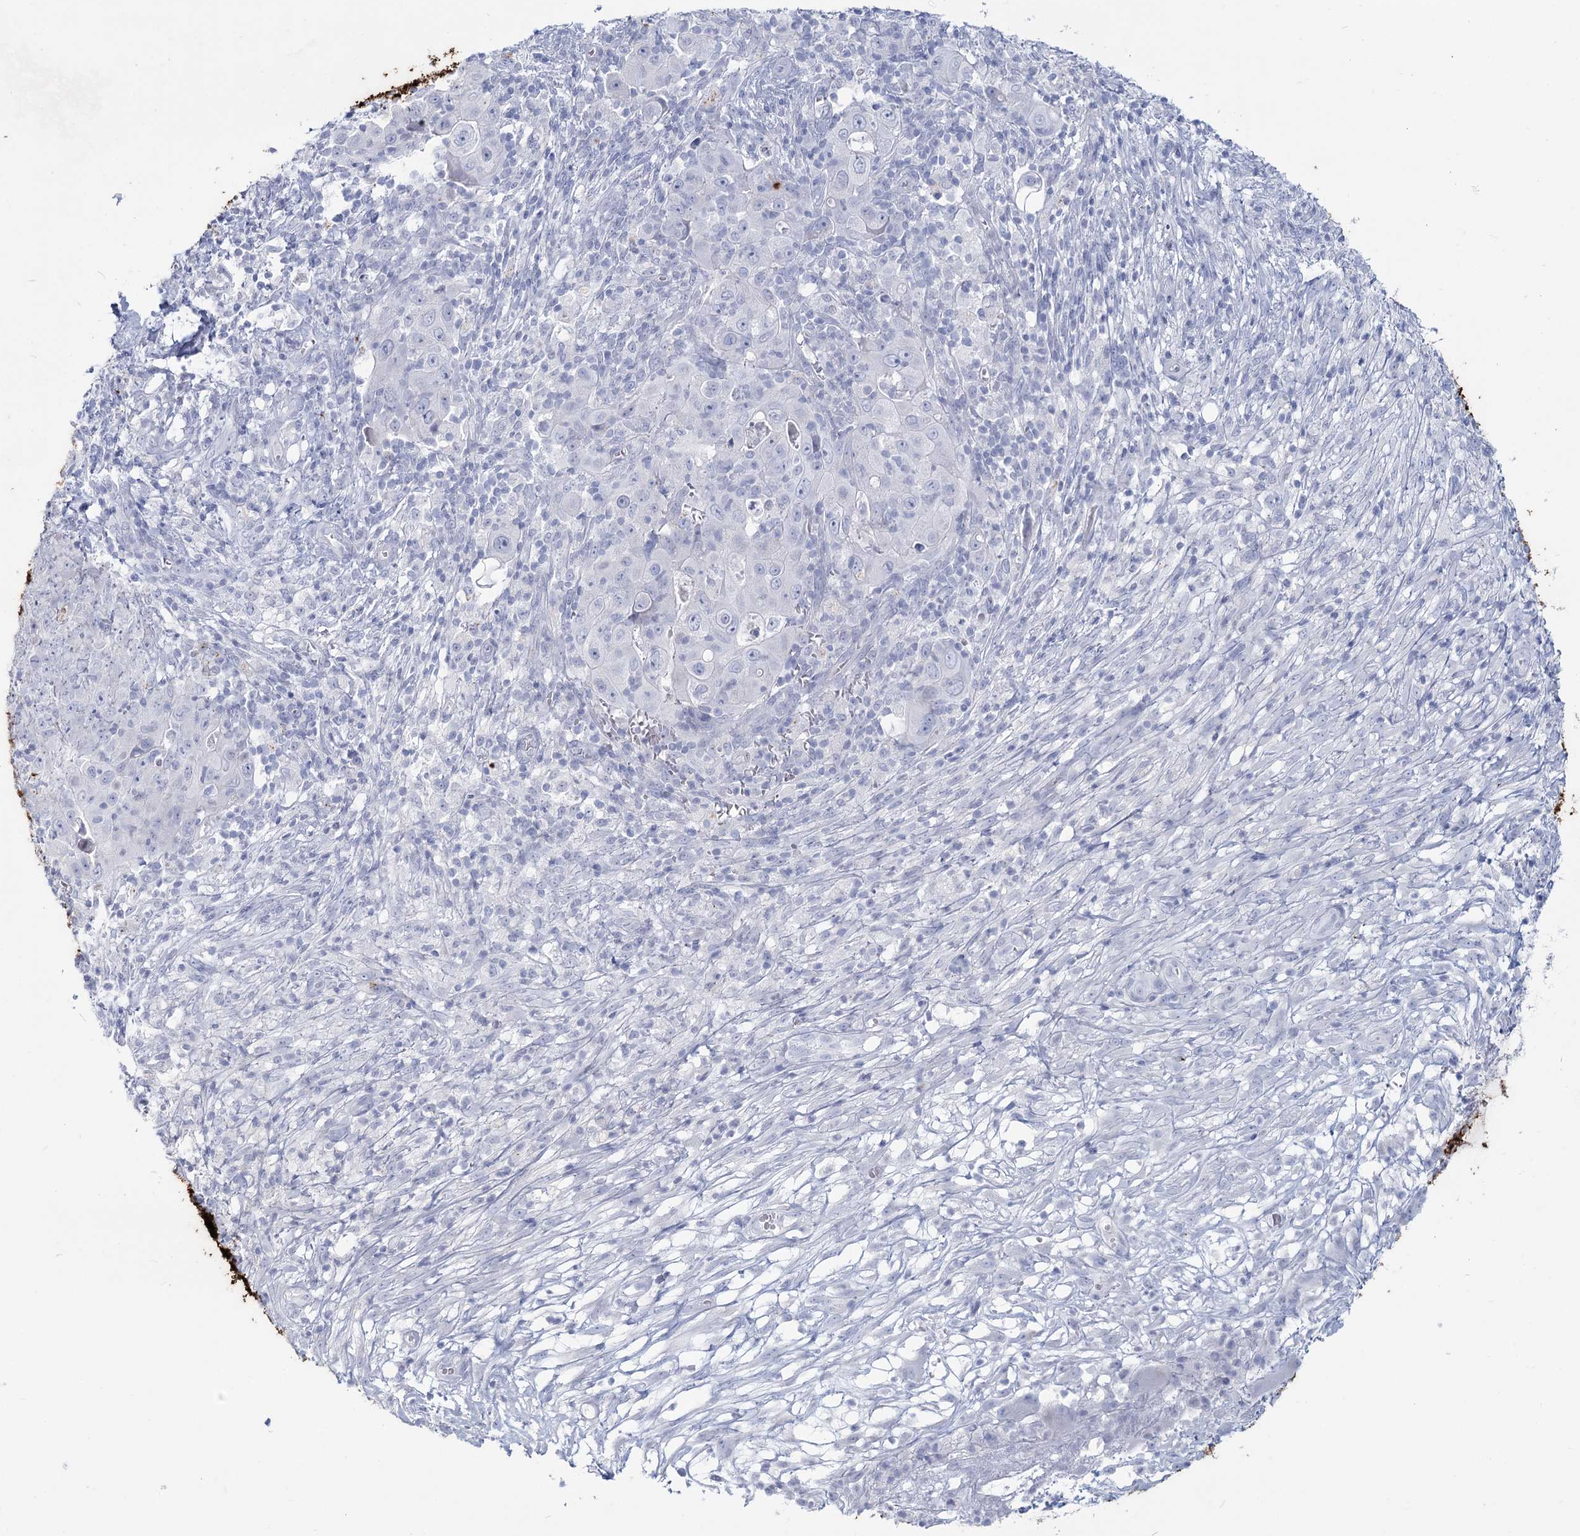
{"staining": {"intensity": "negative", "quantity": "none", "location": "none"}, "tissue": "ovarian cancer", "cell_type": "Tumor cells", "image_type": "cancer", "snomed": [{"axis": "morphology", "description": "Carcinoma, endometroid"}, {"axis": "topography", "description": "Ovary"}], "caption": "High magnification brightfield microscopy of ovarian endometroid carcinoma stained with DAB (3,3'-diaminobenzidine) (brown) and counterstained with hematoxylin (blue): tumor cells show no significant expression.", "gene": "SLC6A19", "patient": {"sex": "female", "age": 42}}